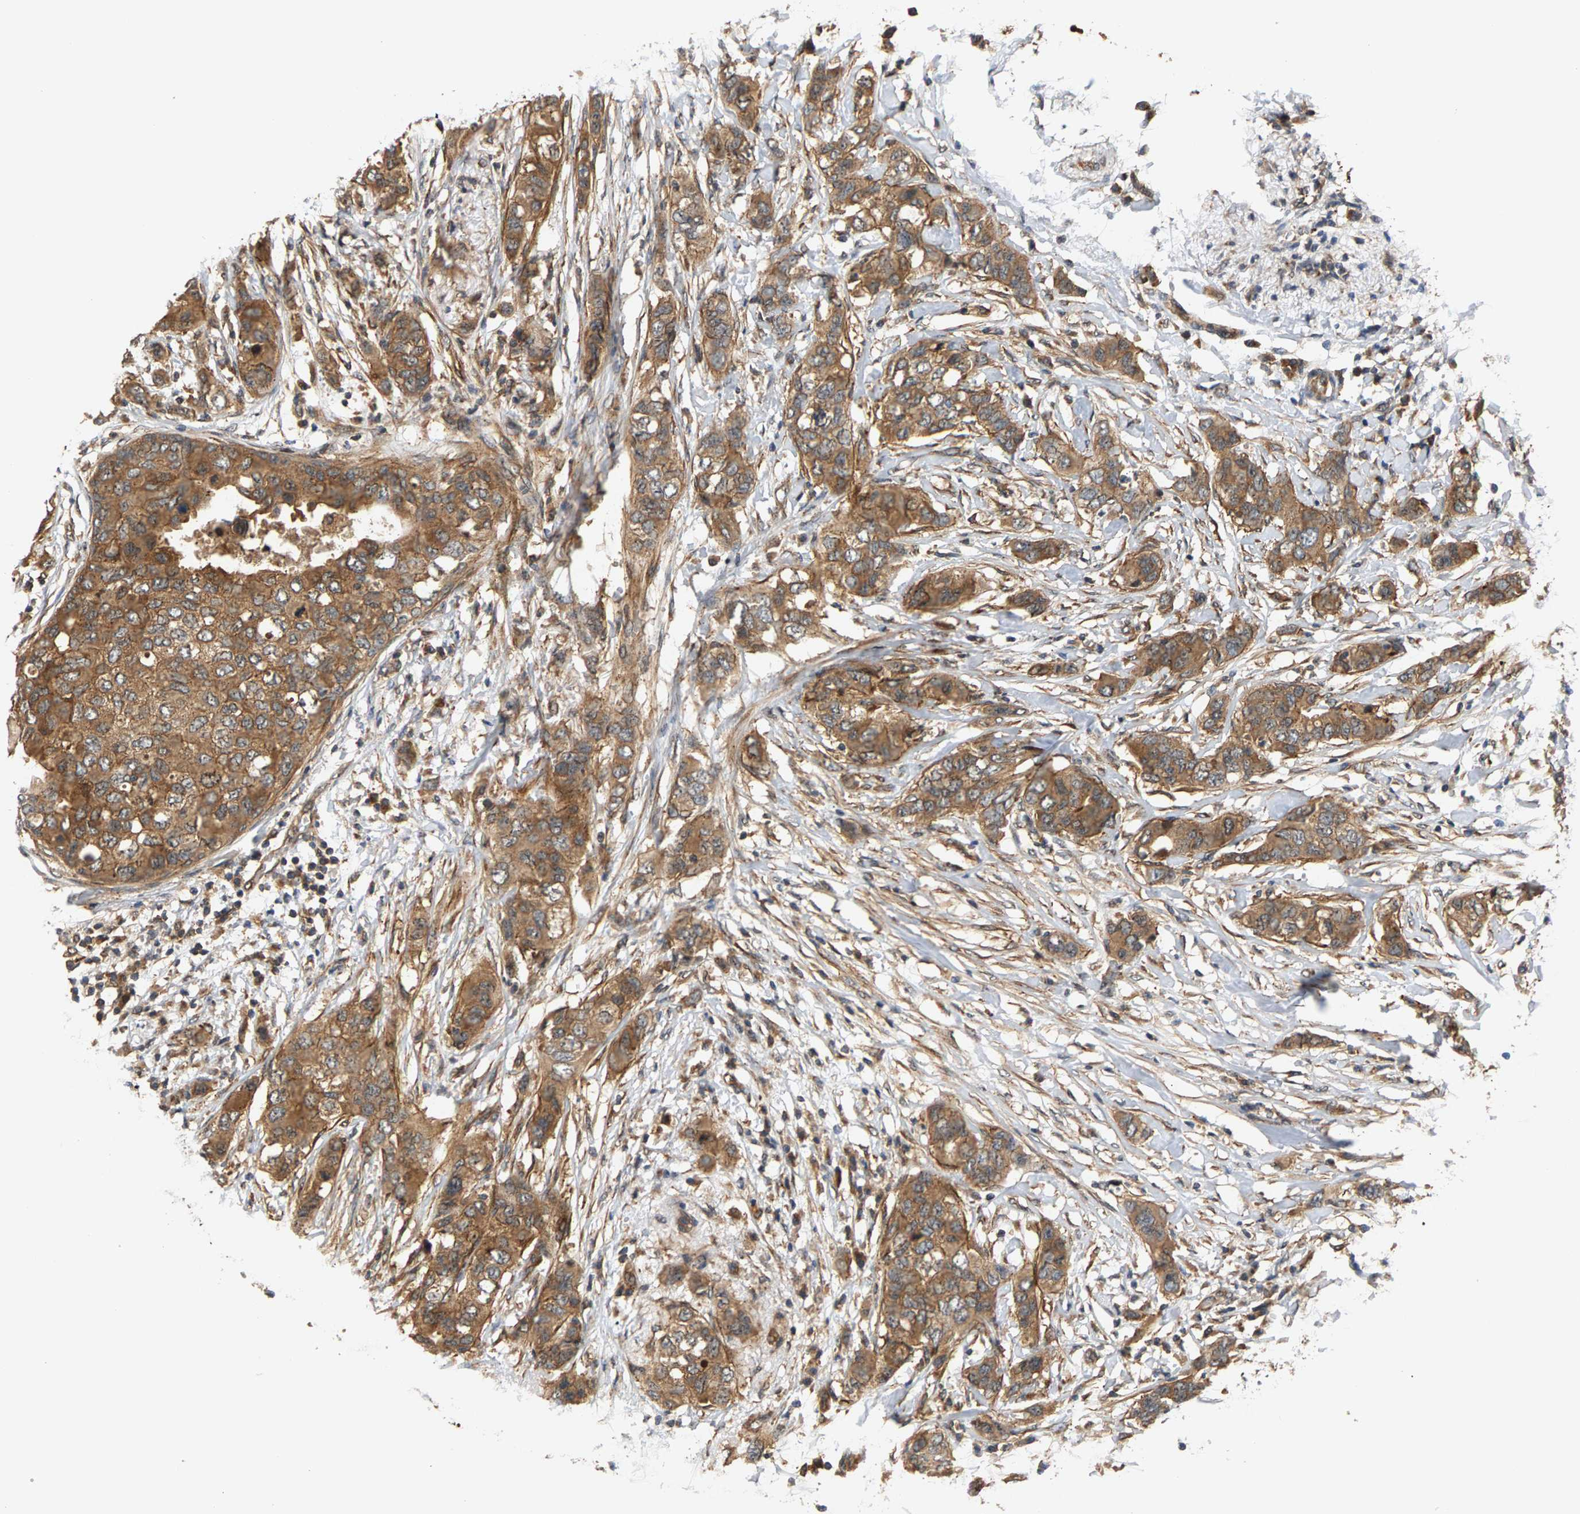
{"staining": {"intensity": "moderate", "quantity": ">75%", "location": "cytoplasmic/membranous"}, "tissue": "breast cancer", "cell_type": "Tumor cells", "image_type": "cancer", "snomed": [{"axis": "morphology", "description": "Duct carcinoma"}, {"axis": "topography", "description": "Breast"}], "caption": "Immunohistochemical staining of human breast cancer (infiltrating ductal carcinoma) shows moderate cytoplasmic/membranous protein positivity in about >75% of tumor cells.", "gene": "MAP2K5", "patient": {"sex": "female", "age": 50}}